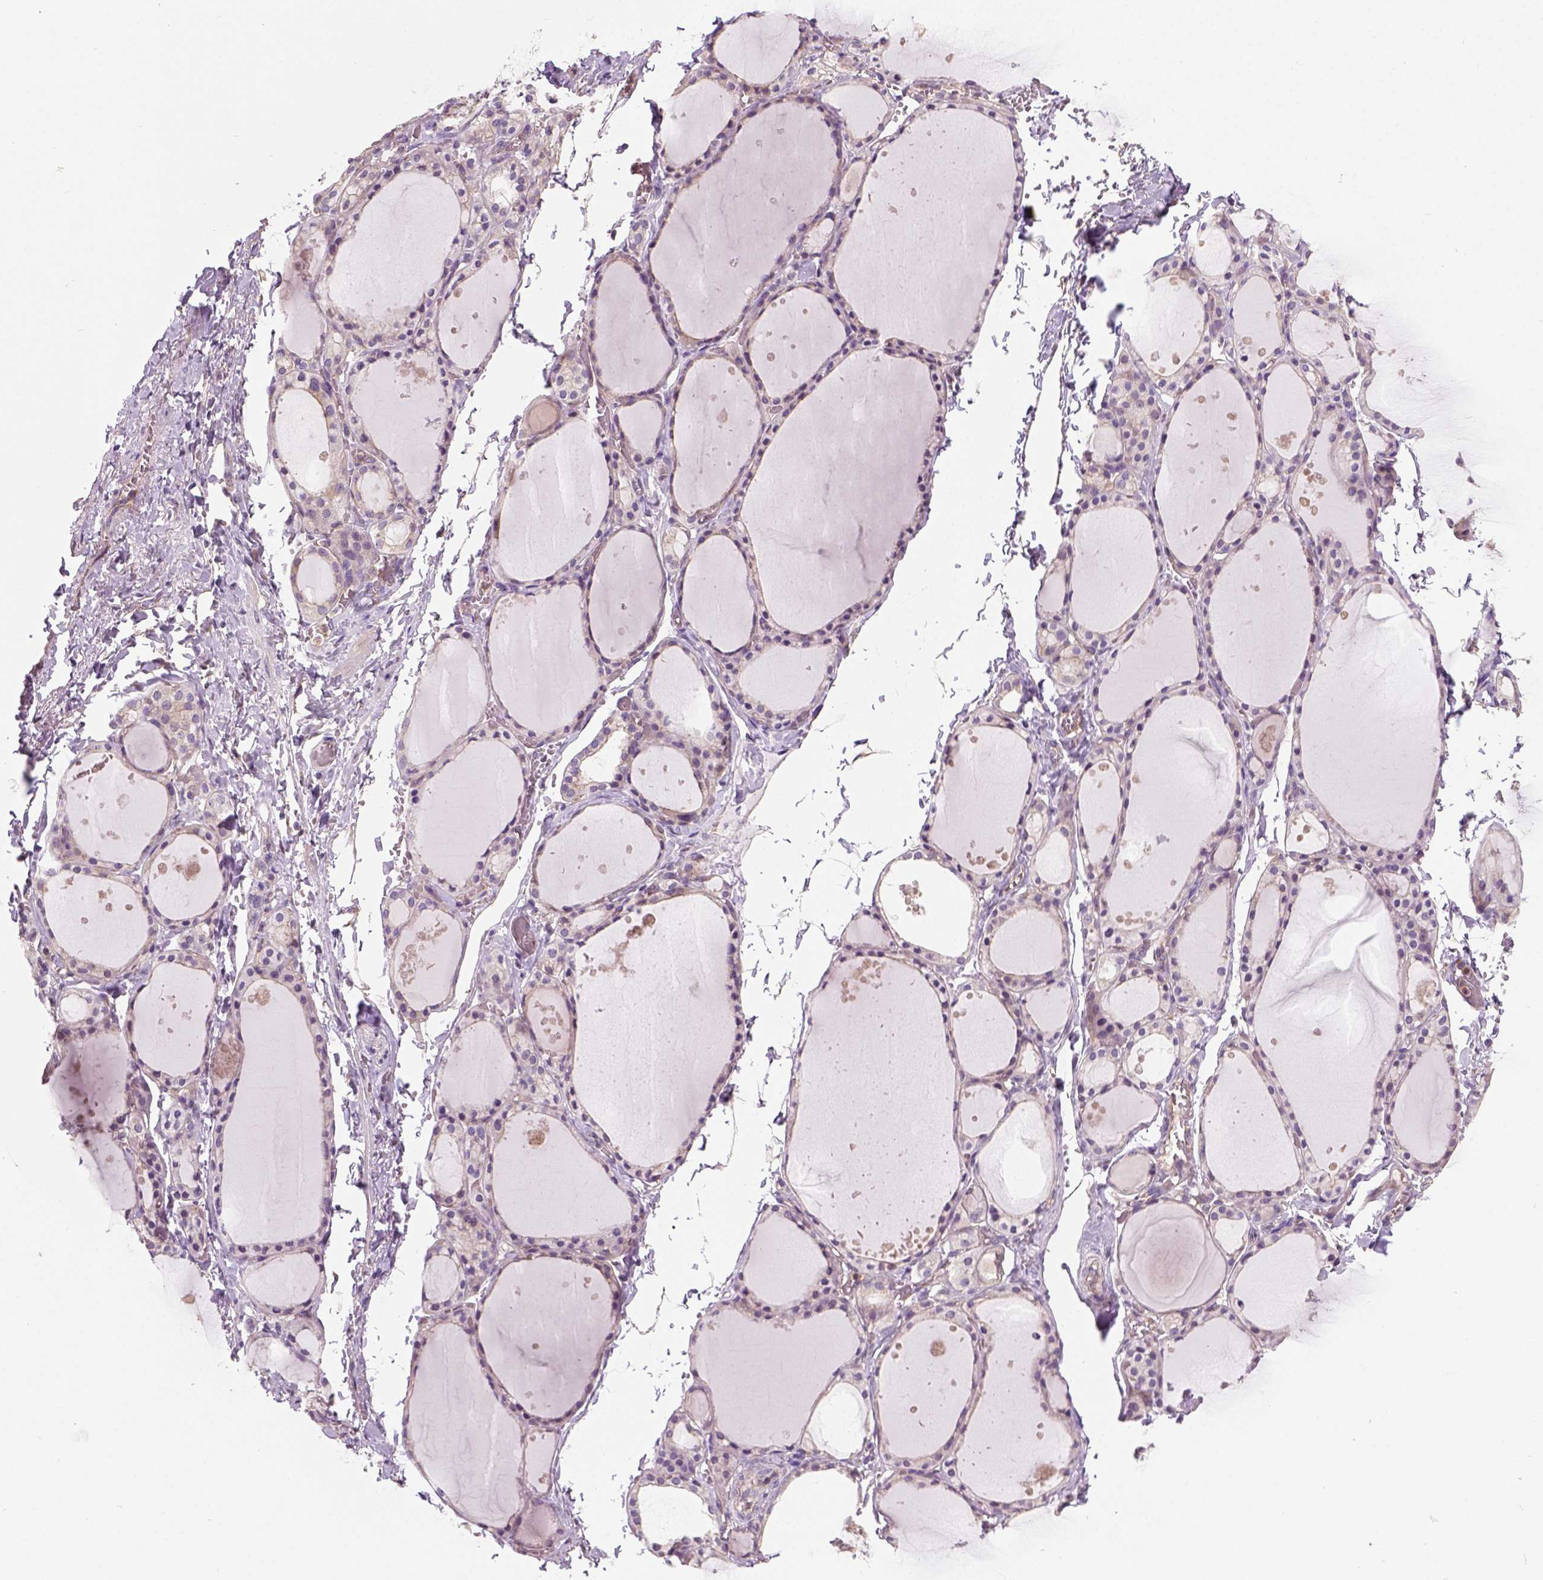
{"staining": {"intensity": "weak", "quantity": ">75%", "location": "cytoplasmic/membranous"}, "tissue": "thyroid gland", "cell_type": "Glandular cells", "image_type": "normal", "snomed": [{"axis": "morphology", "description": "Normal tissue, NOS"}, {"axis": "topography", "description": "Thyroid gland"}], "caption": "The immunohistochemical stain highlights weak cytoplasmic/membranous staining in glandular cells of normal thyroid gland.", "gene": "CRACR2A", "patient": {"sex": "male", "age": 68}}